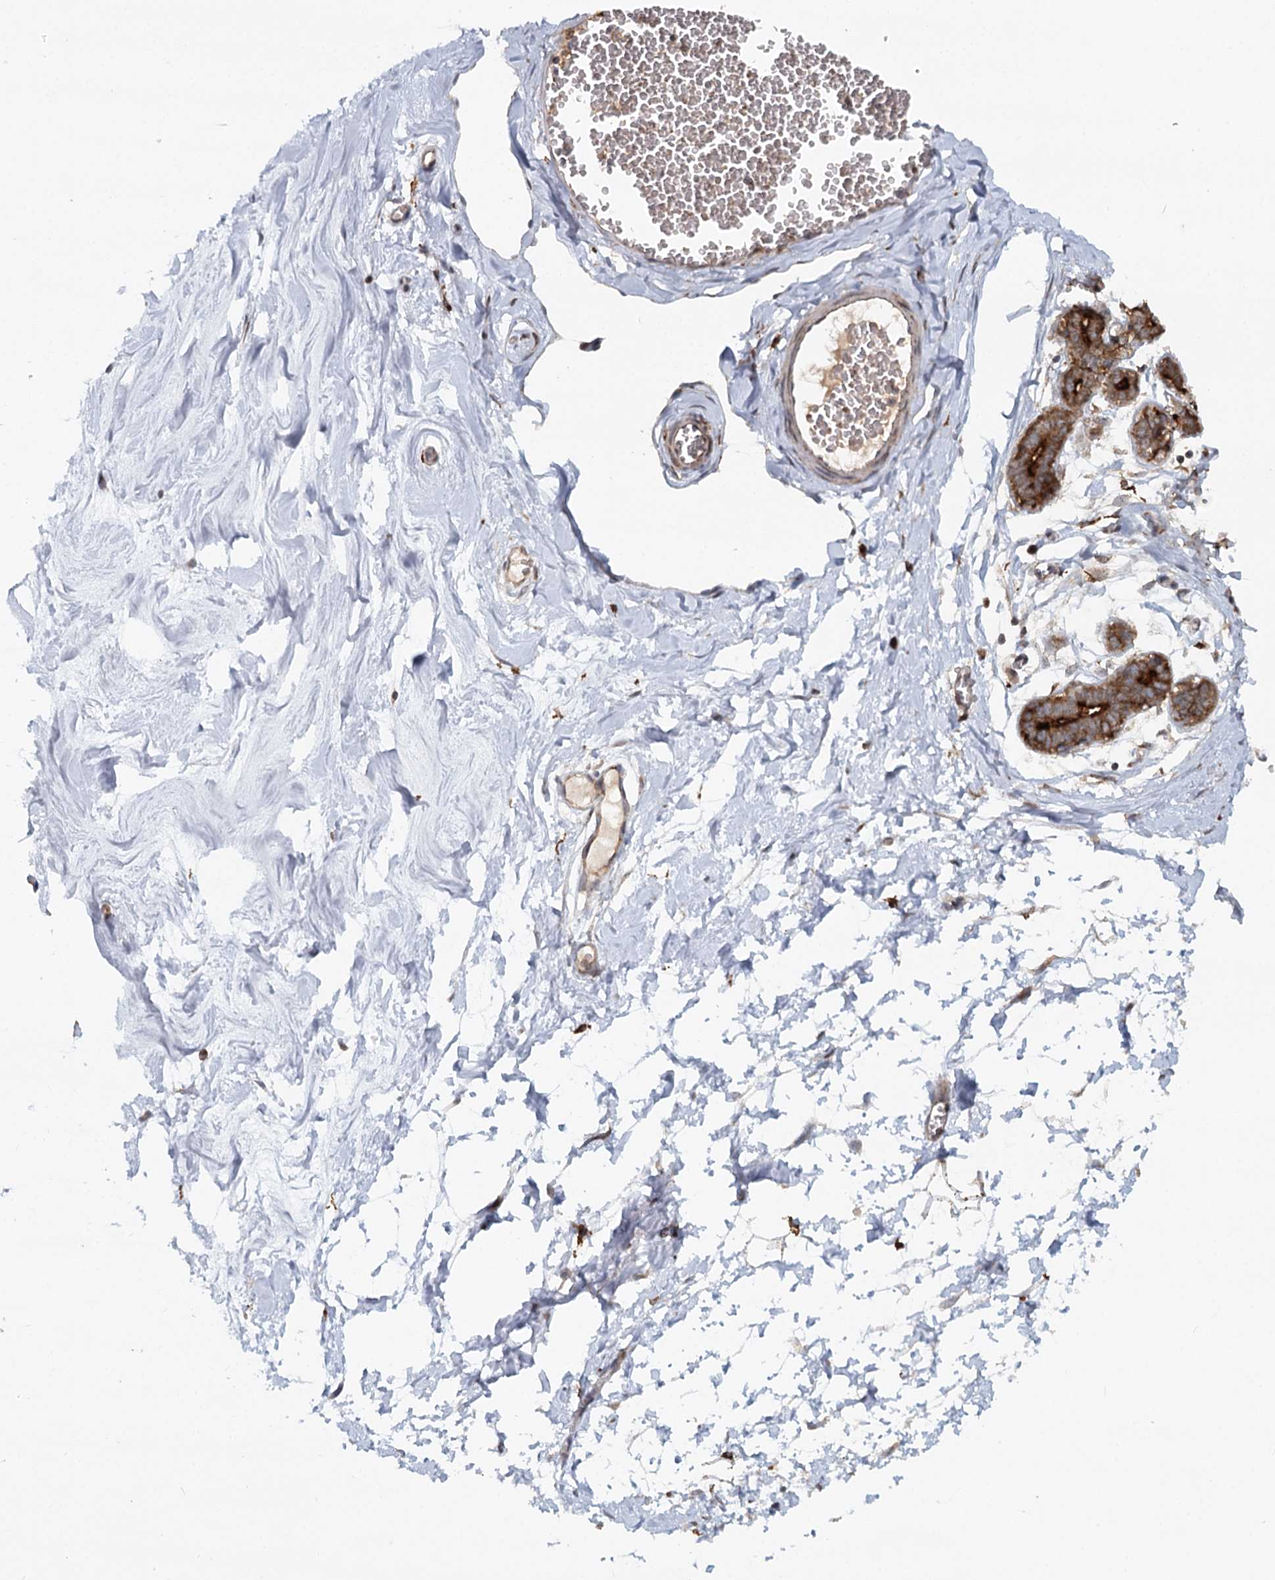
{"staining": {"intensity": "negative", "quantity": "none", "location": "none"}, "tissue": "breast", "cell_type": "Adipocytes", "image_type": "normal", "snomed": [{"axis": "morphology", "description": "Normal tissue, NOS"}, {"axis": "topography", "description": "Breast"}], "caption": "Immunohistochemistry micrograph of normal breast: breast stained with DAB reveals no significant protein positivity in adipocytes.", "gene": "RNF111", "patient": {"sex": "female", "age": 27}}